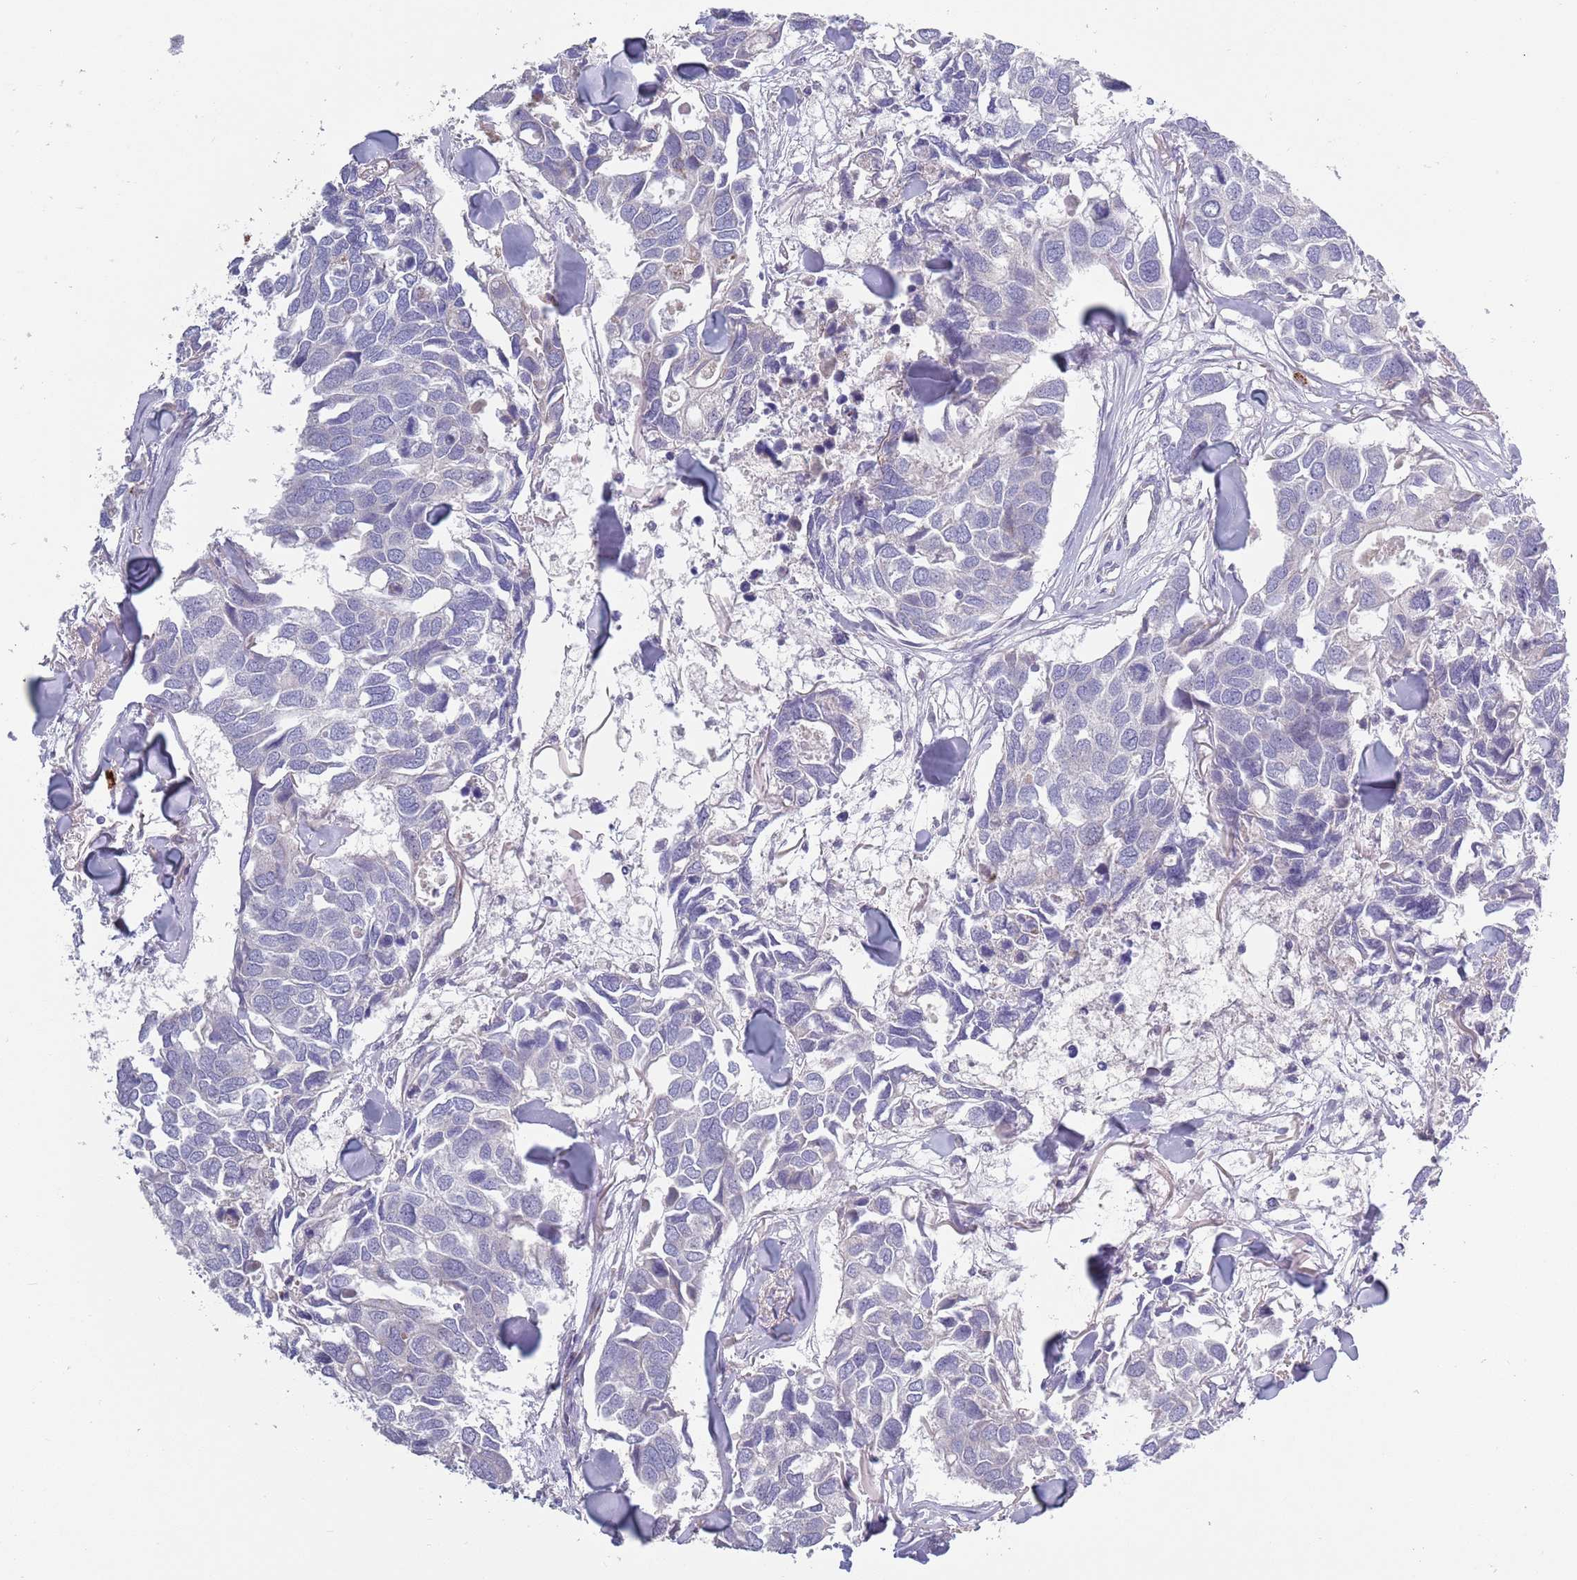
{"staining": {"intensity": "negative", "quantity": "none", "location": "none"}, "tissue": "breast cancer", "cell_type": "Tumor cells", "image_type": "cancer", "snomed": [{"axis": "morphology", "description": "Duct carcinoma"}, {"axis": "topography", "description": "Breast"}], "caption": "Immunohistochemistry of human breast cancer reveals no expression in tumor cells. (Stains: DAB IHC with hematoxylin counter stain, Microscopy: brightfield microscopy at high magnification).", "gene": "TYW1", "patient": {"sex": "female", "age": 83}}